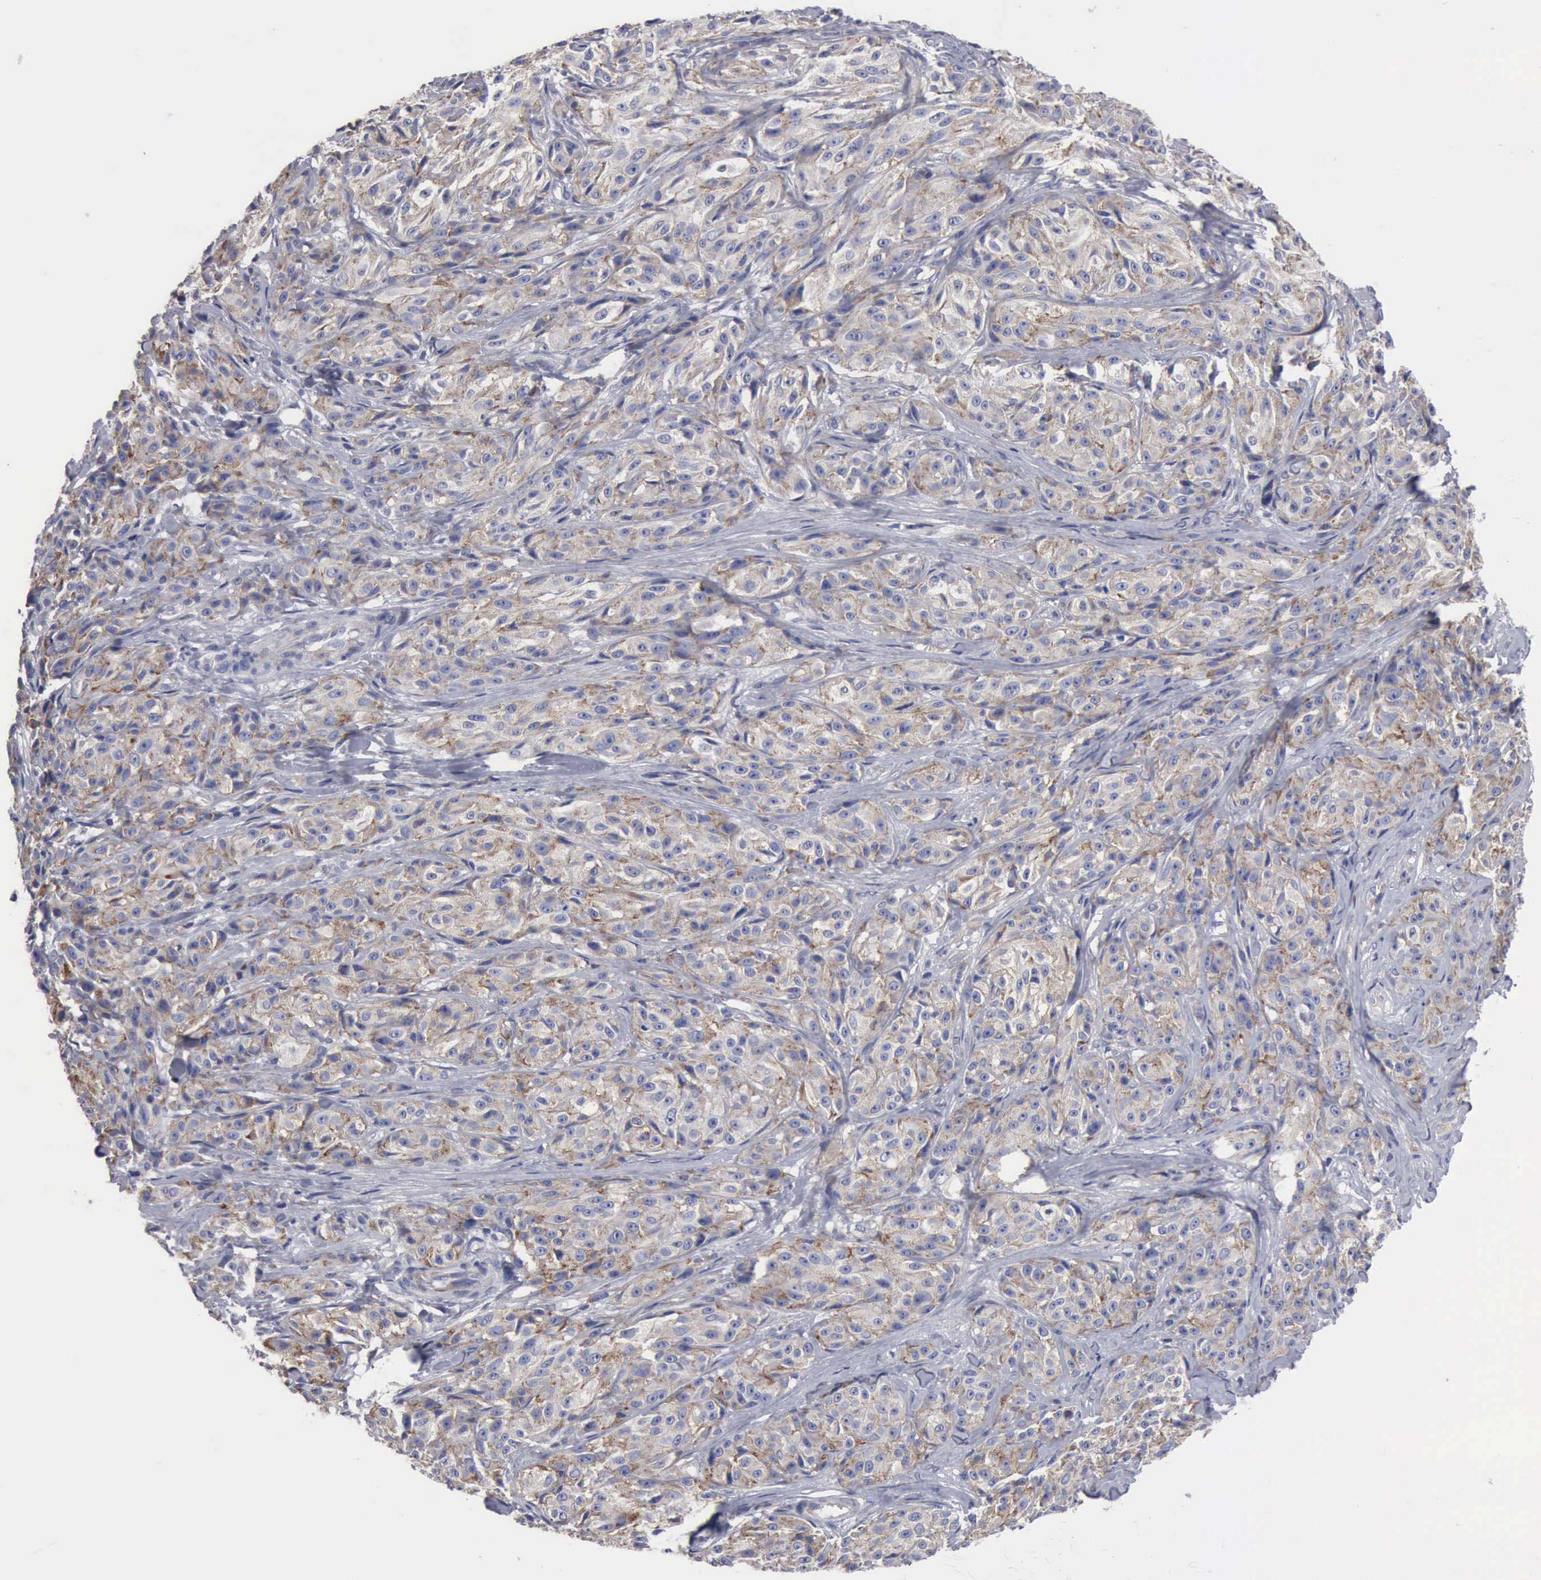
{"staining": {"intensity": "moderate", "quantity": "<25%", "location": "cytoplasmic/membranous"}, "tissue": "melanoma", "cell_type": "Tumor cells", "image_type": "cancer", "snomed": [{"axis": "morphology", "description": "Malignant melanoma, NOS"}, {"axis": "topography", "description": "Skin"}], "caption": "Moderate cytoplasmic/membranous positivity for a protein is identified in about <25% of tumor cells of malignant melanoma using immunohistochemistry (IHC).", "gene": "TXLNG", "patient": {"sex": "male", "age": 56}}